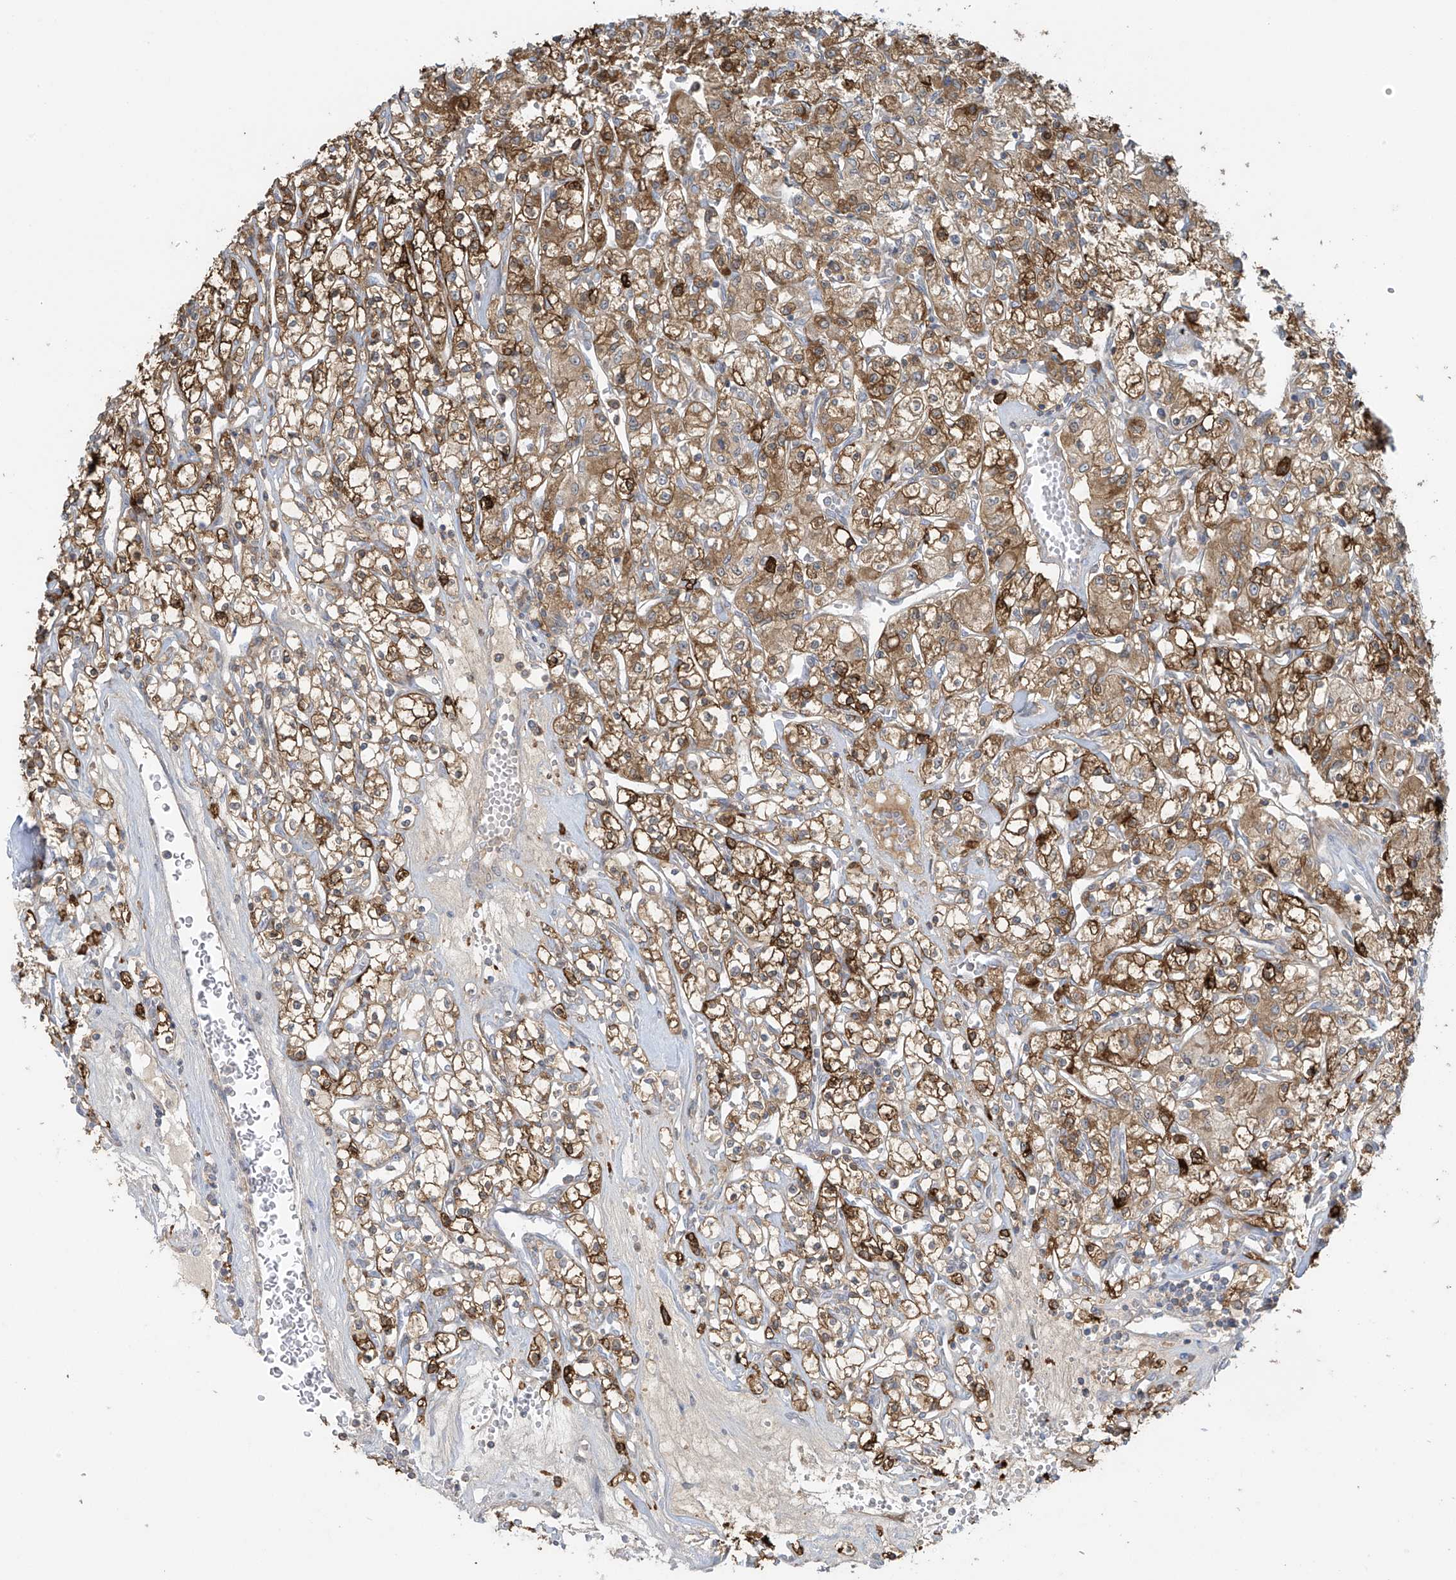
{"staining": {"intensity": "moderate", "quantity": ">75%", "location": "cytoplasmic/membranous"}, "tissue": "renal cancer", "cell_type": "Tumor cells", "image_type": "cancer", "snomed": [{"axis": "morphology", "description": "Adenocarcinoma, NOS"}, {"axis": "topography", "description": "Kidney"}], "caption": "This image exhibits IHC staining of renal adenocarcinoma, with medium moderate cytoplasmic/membranous positivity in approximately >75% of tumor cells.", "gene": "TAGAP", "patient": {"sex": "female", "age": 59}}